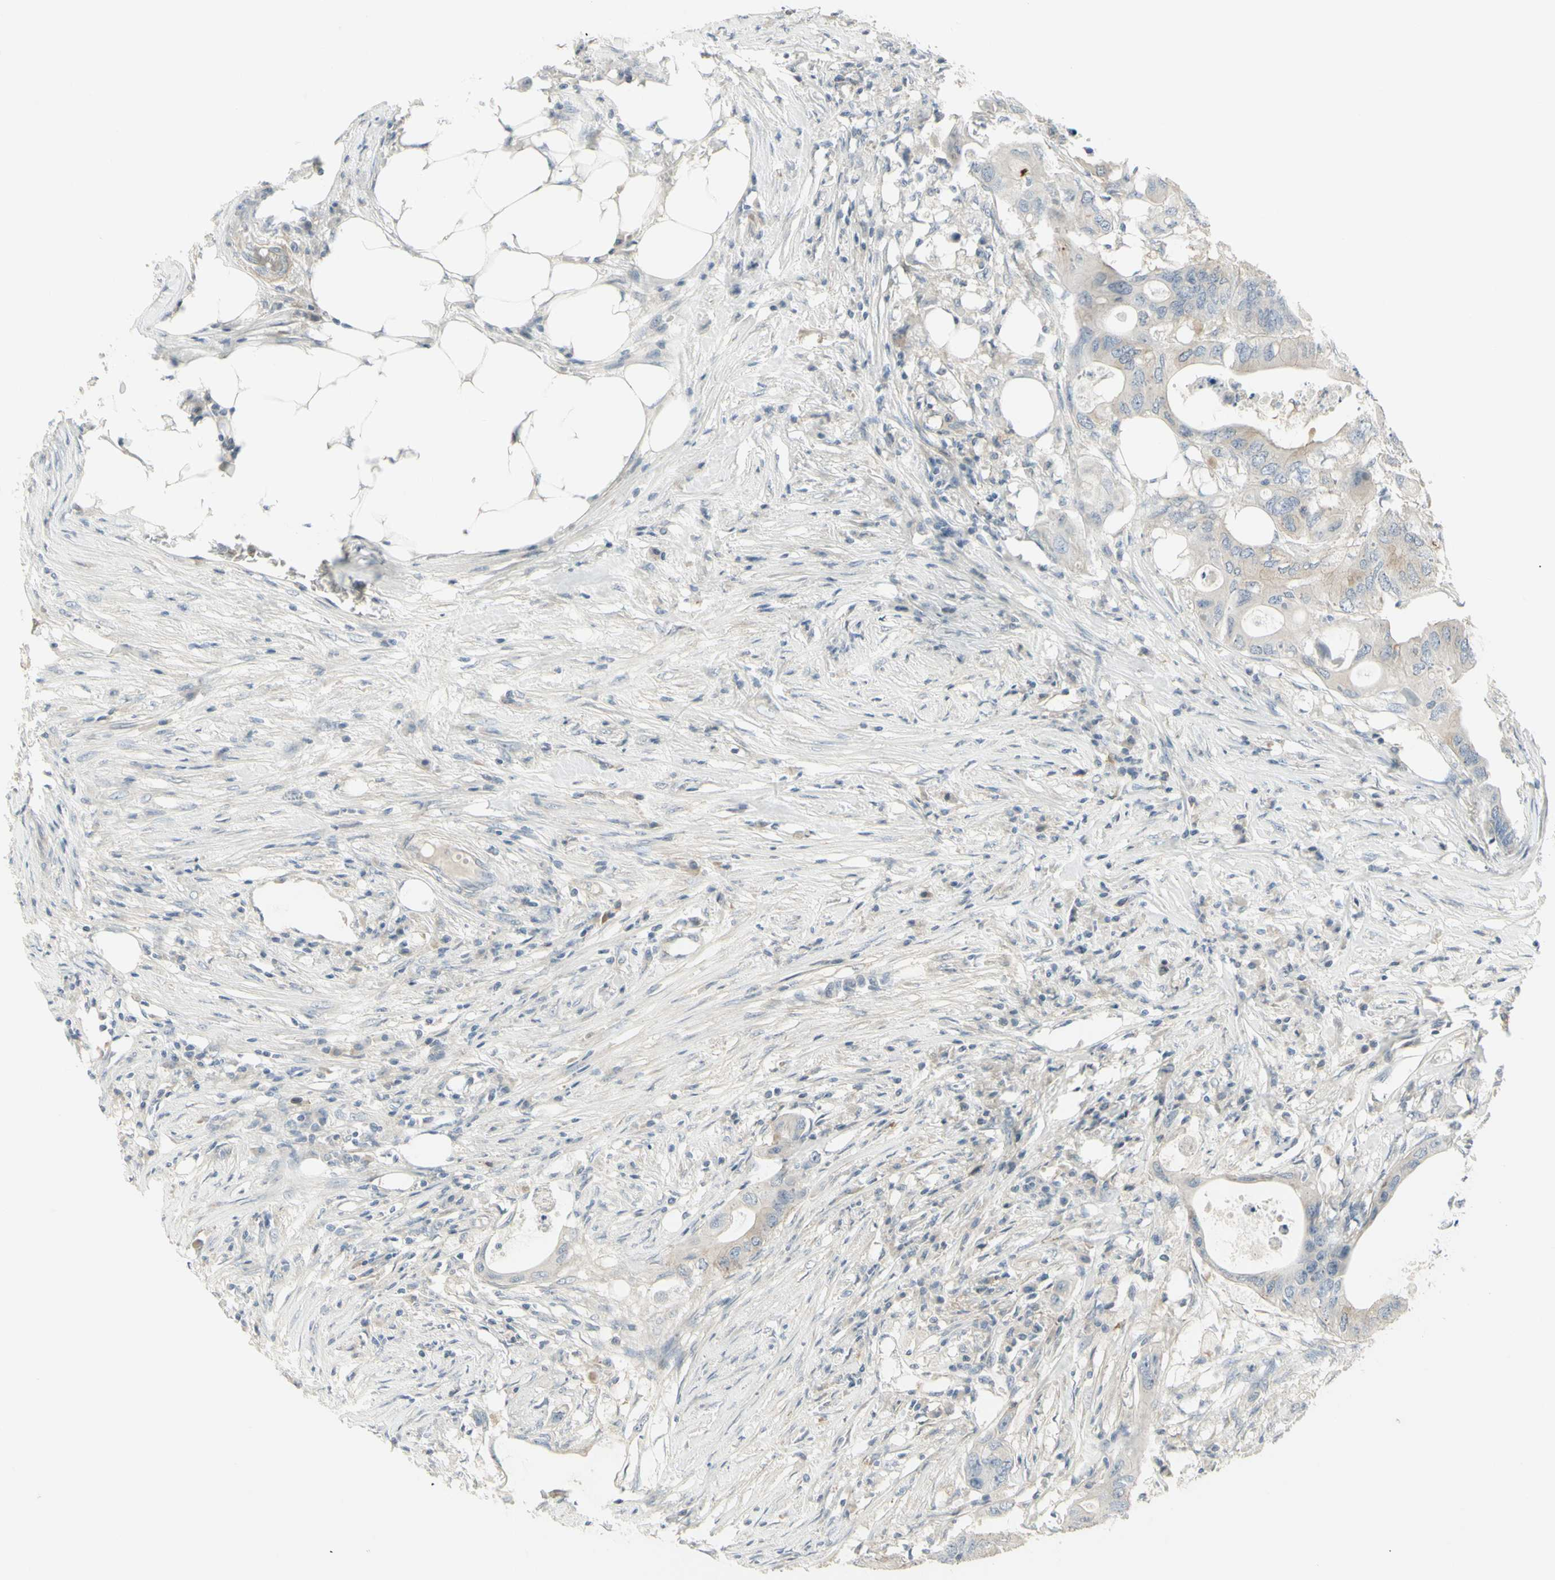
{"staining": {"intensity": "weak", "quantity": "<25%", "location": "cytoplasmic/membranous"}, "tissue": "colorectal cancer", "cell_type": "Tumor cells", "image_type": "cancer", "snomed": [{"axis": "morphology", "description": "Adenocarcinoma, NOS"}, {"axis": "topography", "description": "Colon"}], "caption": "An immunohistochemistry (IHC) image of adenocarcinoma (colorectal) is shown. There is no staining in tumor cells of adenocarcinoma (colorectal).", "gene": "CCNB2", "patient": {"sex": "male", "age": 71}}